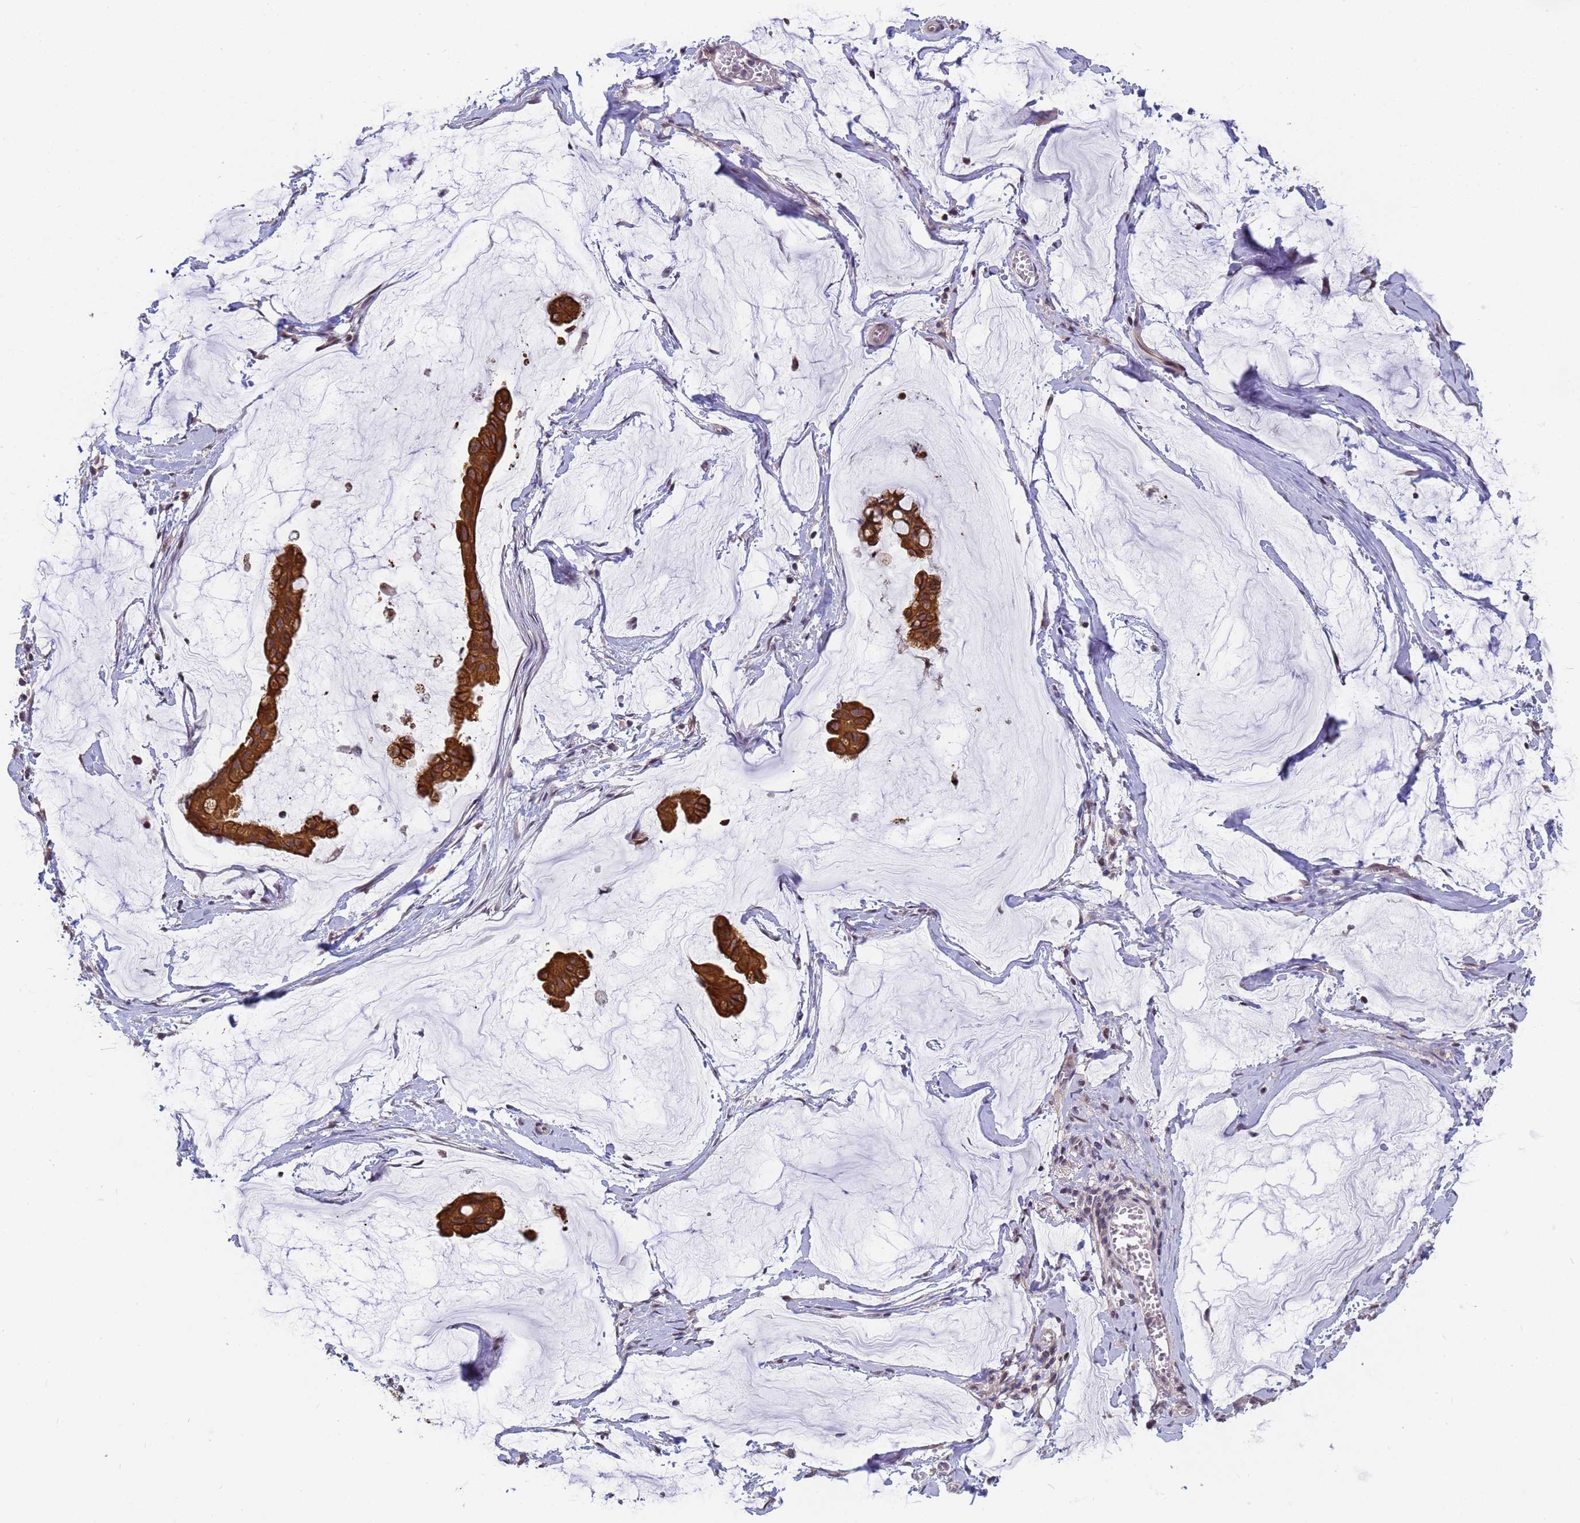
{"staining": {"intensity": "strong", "quantity": ">75%", "location": "cytoplasmic/membranous"}, "tissue": "ovarian cancer", "cell_type": "Tumor cells", "image_type": "cancer", "snomed": [{"axis": "morphology", "description": "Cystadenocarcinoma, mucinous, NOS"}, {"axis": "topography", "description": "Ovary"}], "caption": "Strong cytoplasmic/membranous staining for a protein is seen in about >75% of tumor cells of ovarian cancer using immunohistochemistry.", "gene": "VWA3A", "patient": {"sex": "female", "age": 73}}